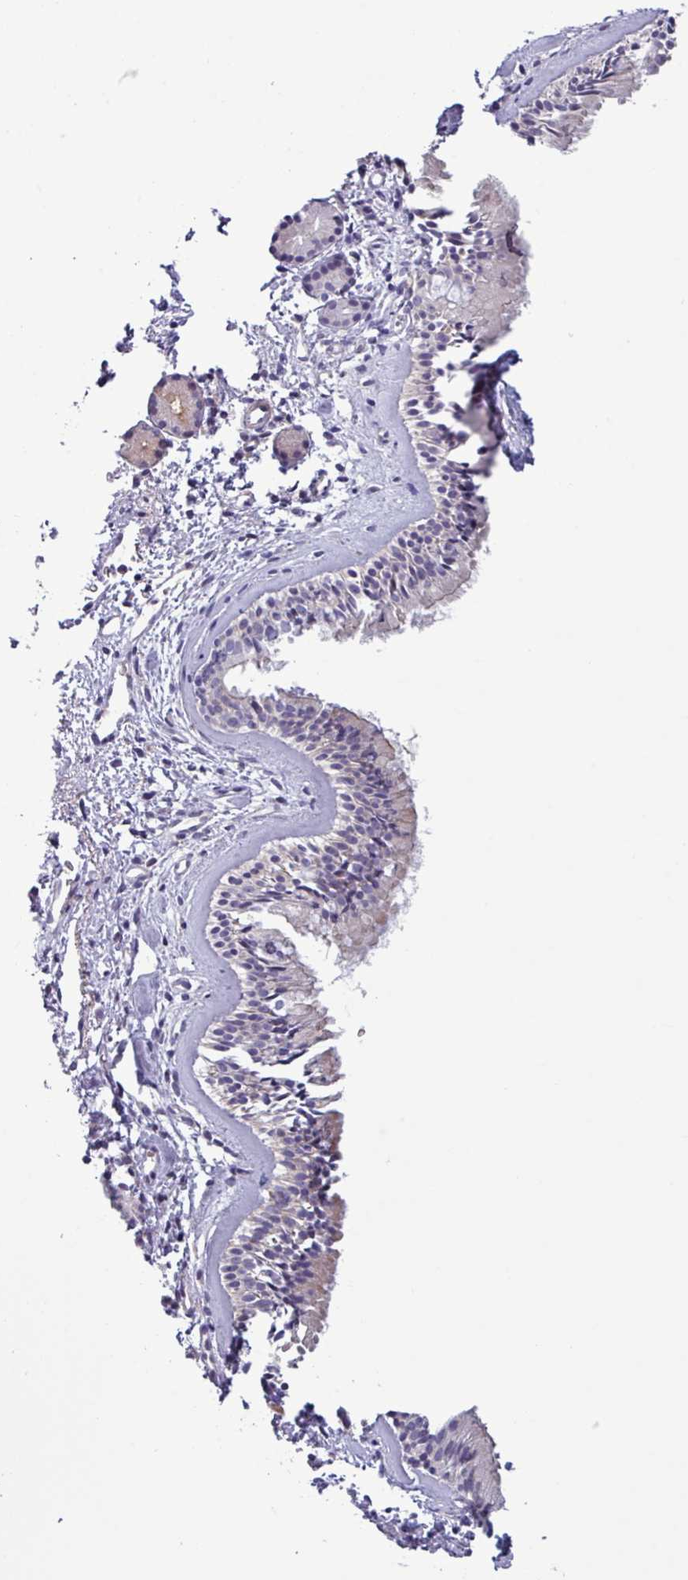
{"staining": {"intensity": "negative", "quantity": "none", "location": "none"}, "tissue": "nasopharynx", "cell_type": "Respiratory epithelial cells", "image_type": "normal", "snomed": [{"axis": "morphology", "description": "Normal tissue, NOS"}, {"axis": "topography", "description": "Nasopharynx"}], "caption": "Histopathology image shows no protein positivity in respiratory epithelial cells of unremarkable nasopharynx.", "gene": "TNFSF12", "patient": {"sex": "male", "age": 82}}